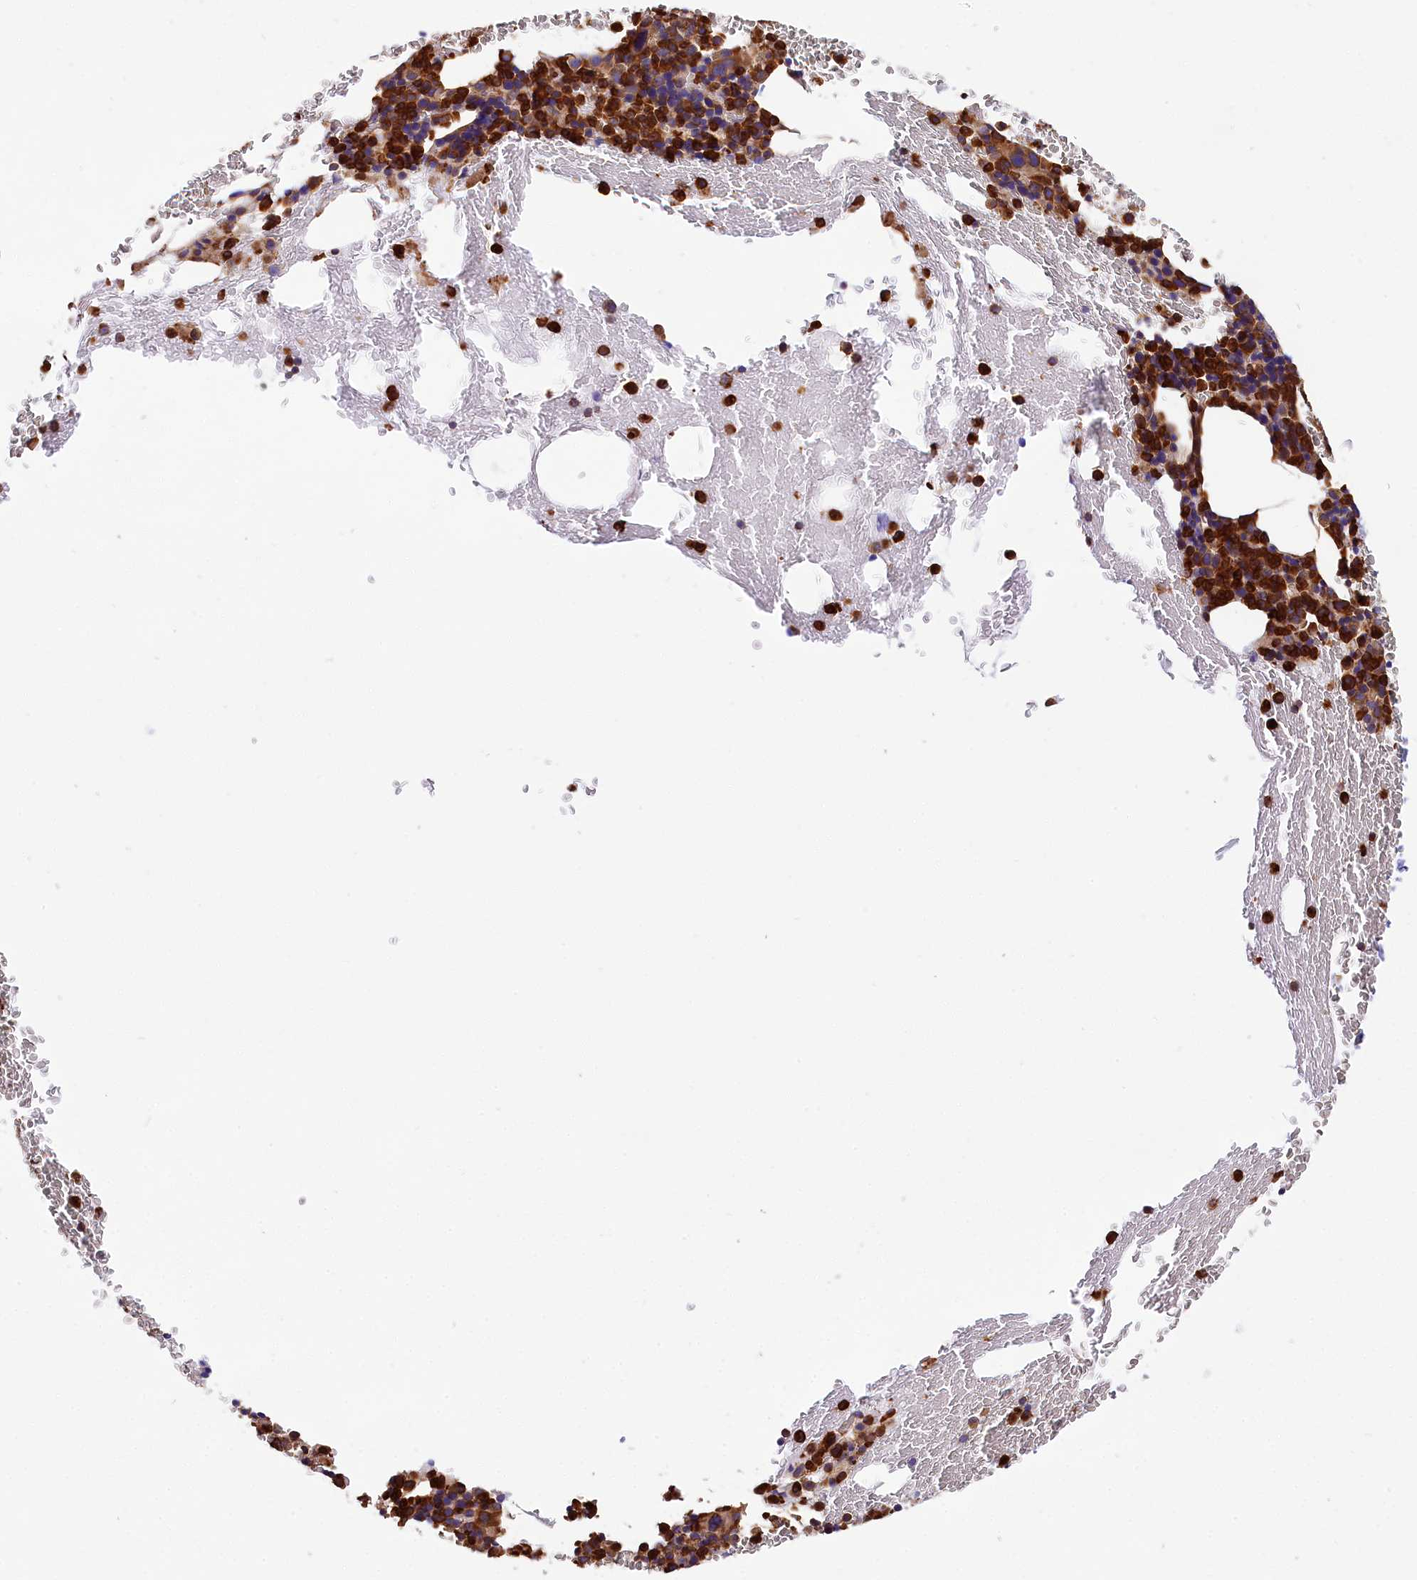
{"staining": {"intensity": "strong", "quantity": ">75%", "location": "cytoplasmic/membranous"}, "tissue": "bone marrow", "cell_type": "Hematopoietic cells", "image_type": "normal", "snomed": [{"axis": "morphology", "description": "Normal tissue, NOS"}, {"axis": "topography", "description": "Bone marrow"}], "caption": "High-magnification brightfield microscopy of unremarkable bone marrow stained with DAB (3,3'-diaminobenzidine) (brown) and counterstained with hematoxylin (blue). hematopoietic cells exhibit strong cytoplasmic/membranous positivity is seen in approximately>75% of cells. The protein of interest is shown in brown color, while the nuclei are stained blue.", "gene": "GYS1", "patient": {"sex": "male", "age": 75}}